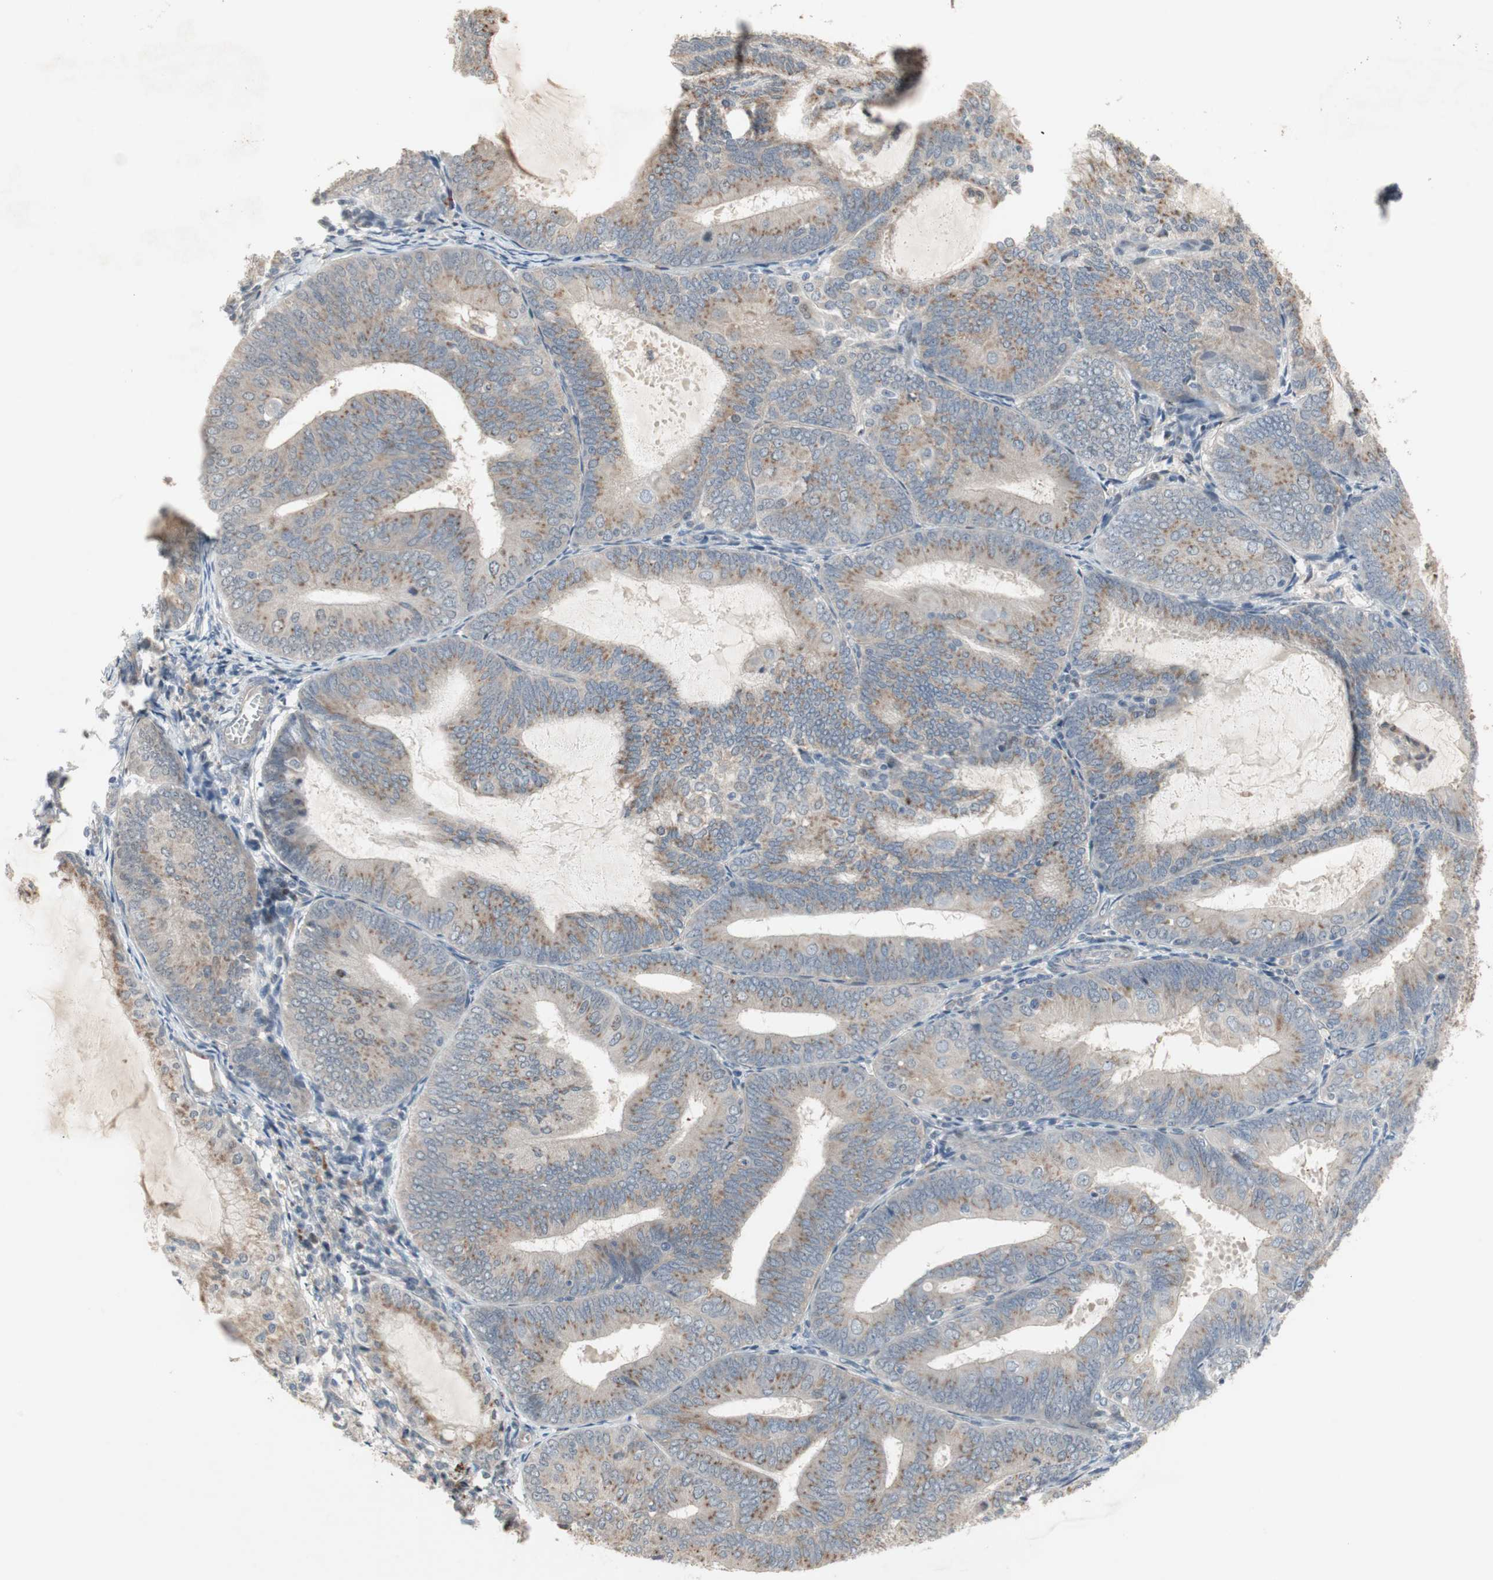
{"staining": {"intensity": "weak", "quantity": "25%-75%", "location": "cytoplasmic/membranous"}, "tissue": "endometrial cancer", "cell_type": "Tumor cells", "image_type": "cancer", "snomed": [{"axis": "morphology", "description": "Adenocarcinoma, NOS"}, {"axis": "topography", "description": "Endometrium"}], "caption": "Endometrial adenocarcinoma tissue reveals weak cytoplasmic/membranous expression in about 25%-75% of tumor cells, visualized by immunohistochemistry.", "gene": "SNX4", "patient": {"sex": "female", "age": 81}}